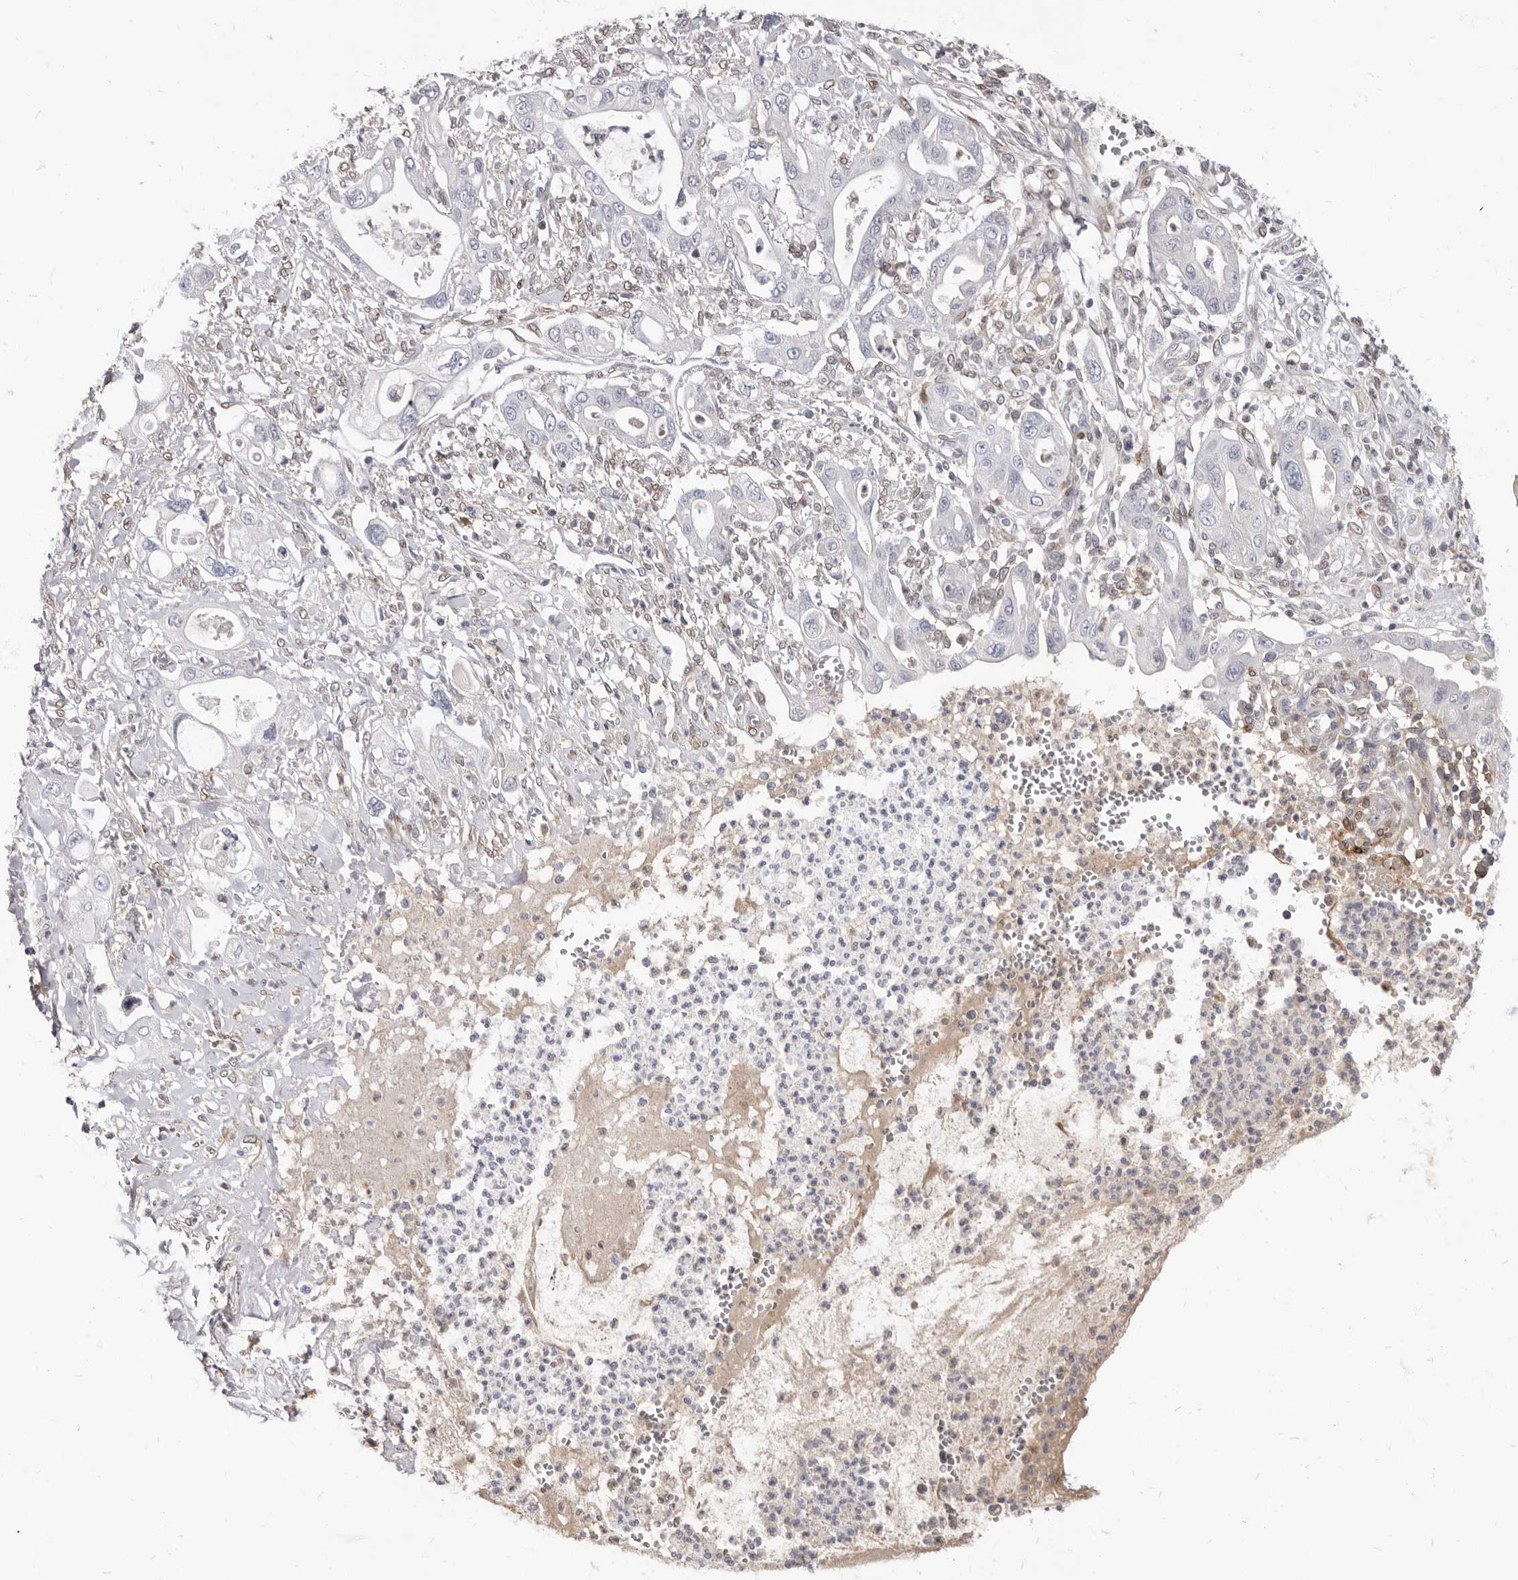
{"staining": {"intensity": "negative", "quantity": "none", "location": "none"}, "tissue": "pancreatic cancer", "cell_type": "Tumor cells", "image_type": "cancer", "snomed": [{"axis": "morphology", "description": "Adenocarcinoma, NOS"}, {"axis": "topography", "description": "Pancreas"}], "caption": "A histopathology image of human pancreatic adenocarcinoma is negative for staining in tumor cells. (DAB (3,3'-diaminobenzidine) immunohistochemistry (IHC), high magnification).", "gene": "MRGPRF", "patient": {"sex": "male", "age": 68}}